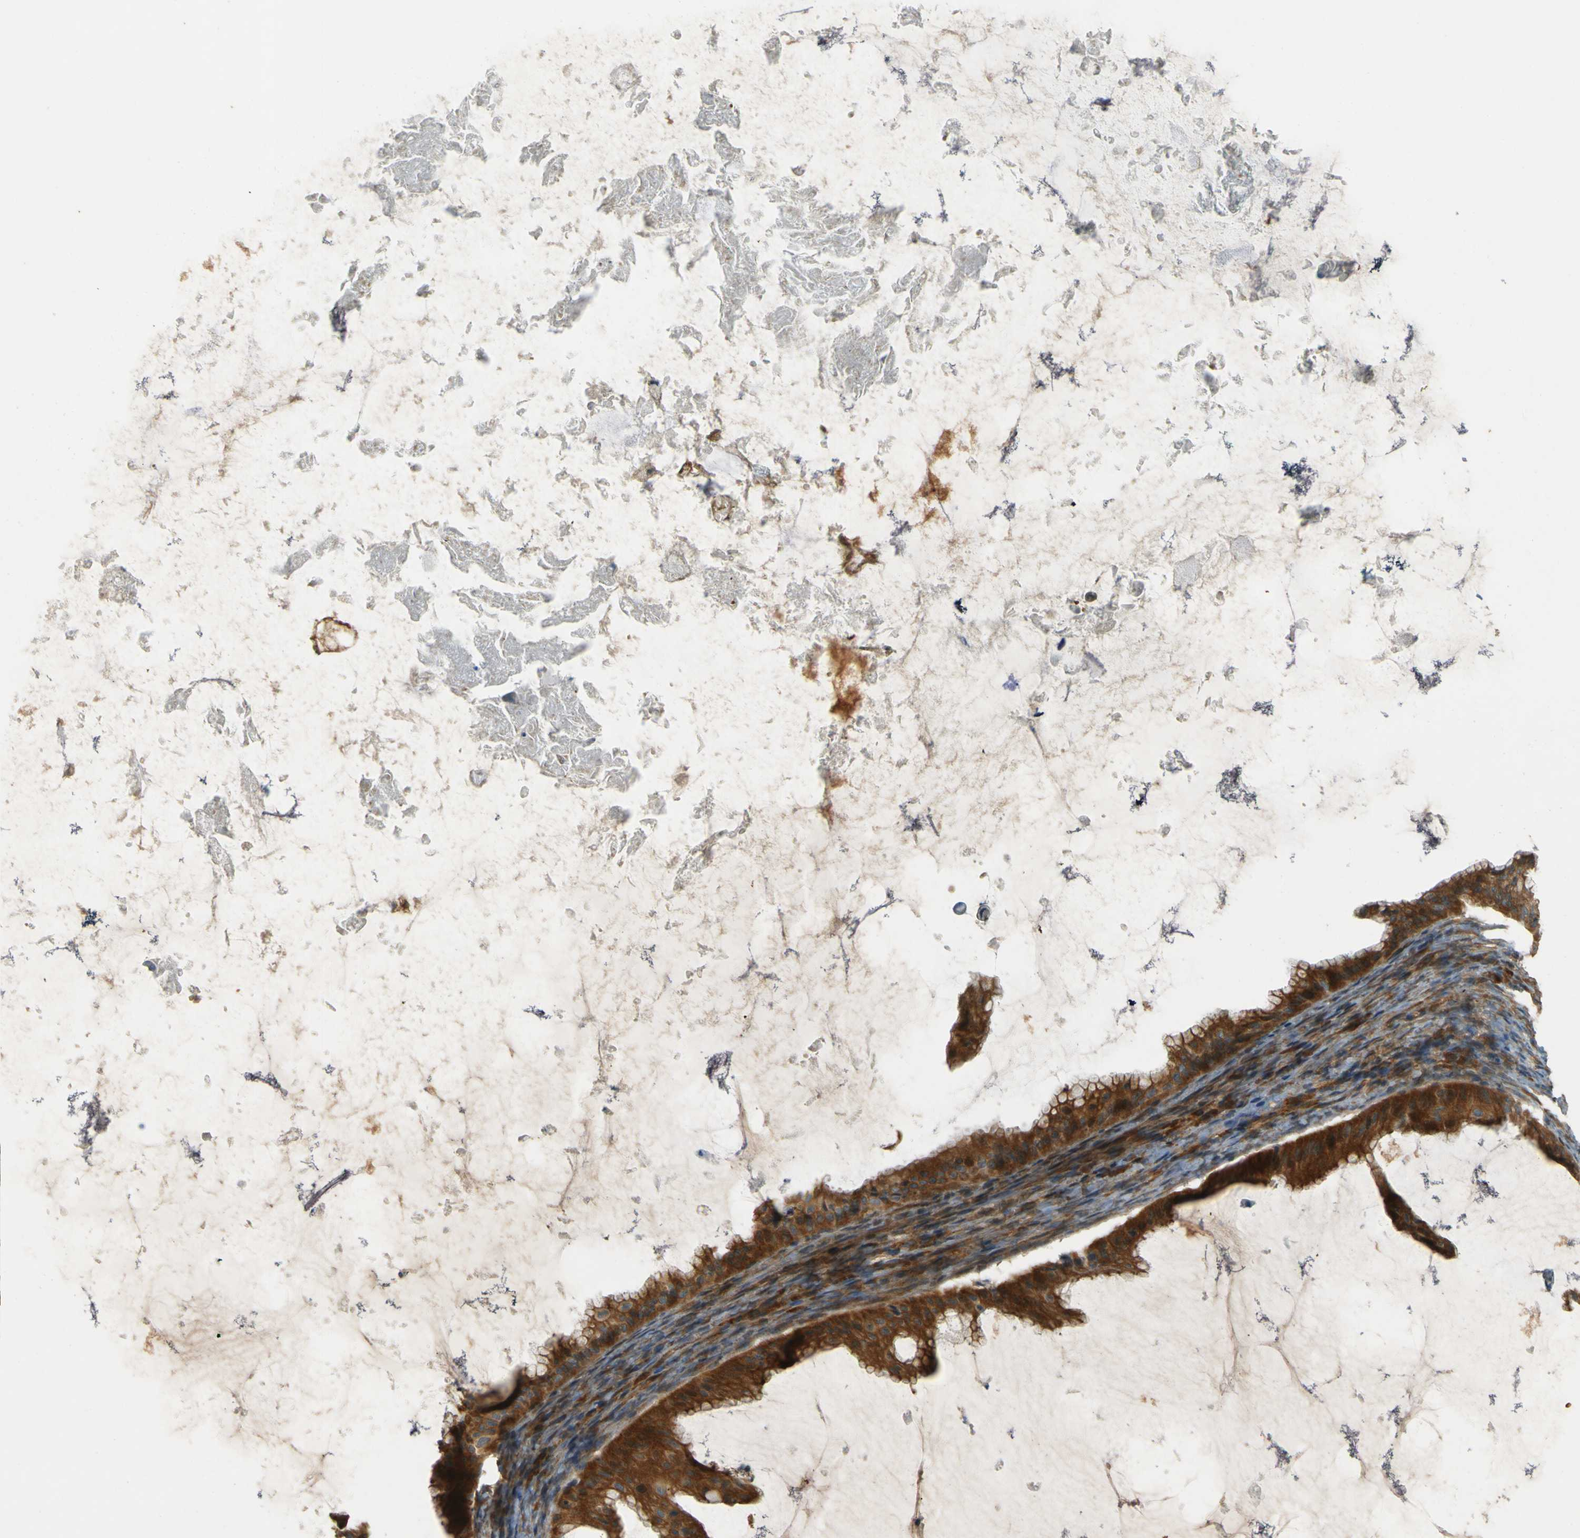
{"staining": {"intensity": "strong", "quantity": ">75%", "location": "cytoplasmic/membranous"}, "tissue": "ovarian cancer", "cell_type": "Tumor cells", "image_type": "cancer", "snomed": [{"axis": "morphology", "description": "Cystadenocarcinoma, mucinous, NOS"}, {"axis": "topography", "description": "Ovary"}], "caption": "Immunohistochemical staining of human ovarian mucinous cystadenocarcinoma demonstrates high levels of strong cytoplasmic/membranous protein positivity in approximately >75% of tumor cells.", "gene": "LPCAT1", "patient": {"sex": "female", "age": 61}}